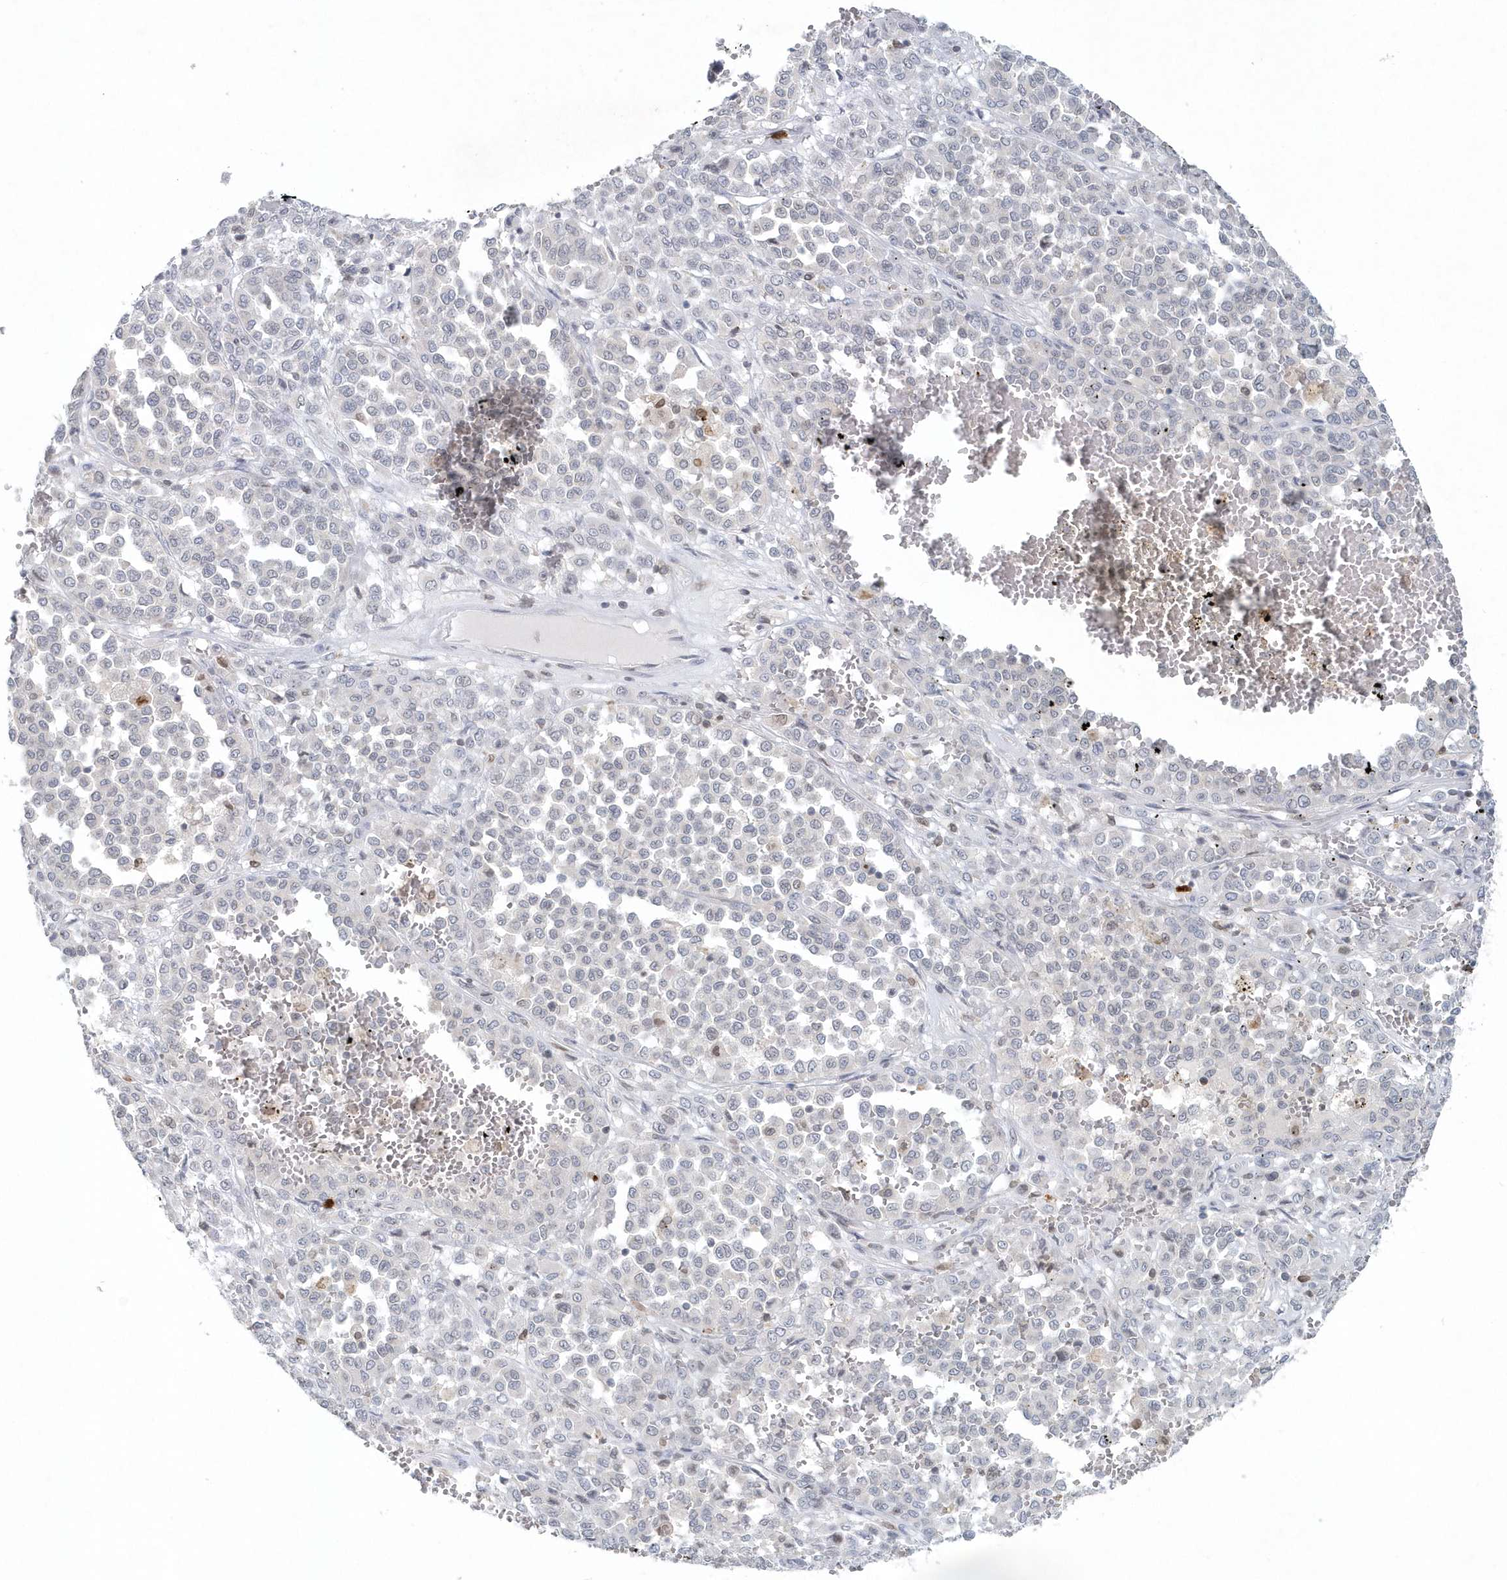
{"staining": {"intensity": "negative", "quantity": "none", "location": "none"}, "tissue": "melanoma", "cell_type": "Tumor cells", "image_type": "cancer", "snomed": [{"axis": "morphology", "description": "Malignant melanoma, Metastatic site"}, {"axis": "topography", "description": "Pancreas"}], "caption": "This is an immunohistochemistry micrograph of human malignant melanoma (metastatic site). There is no positivity in tumor cells.", "gene": "NUP54", "patient": {"sex": "female", "age": 30}}